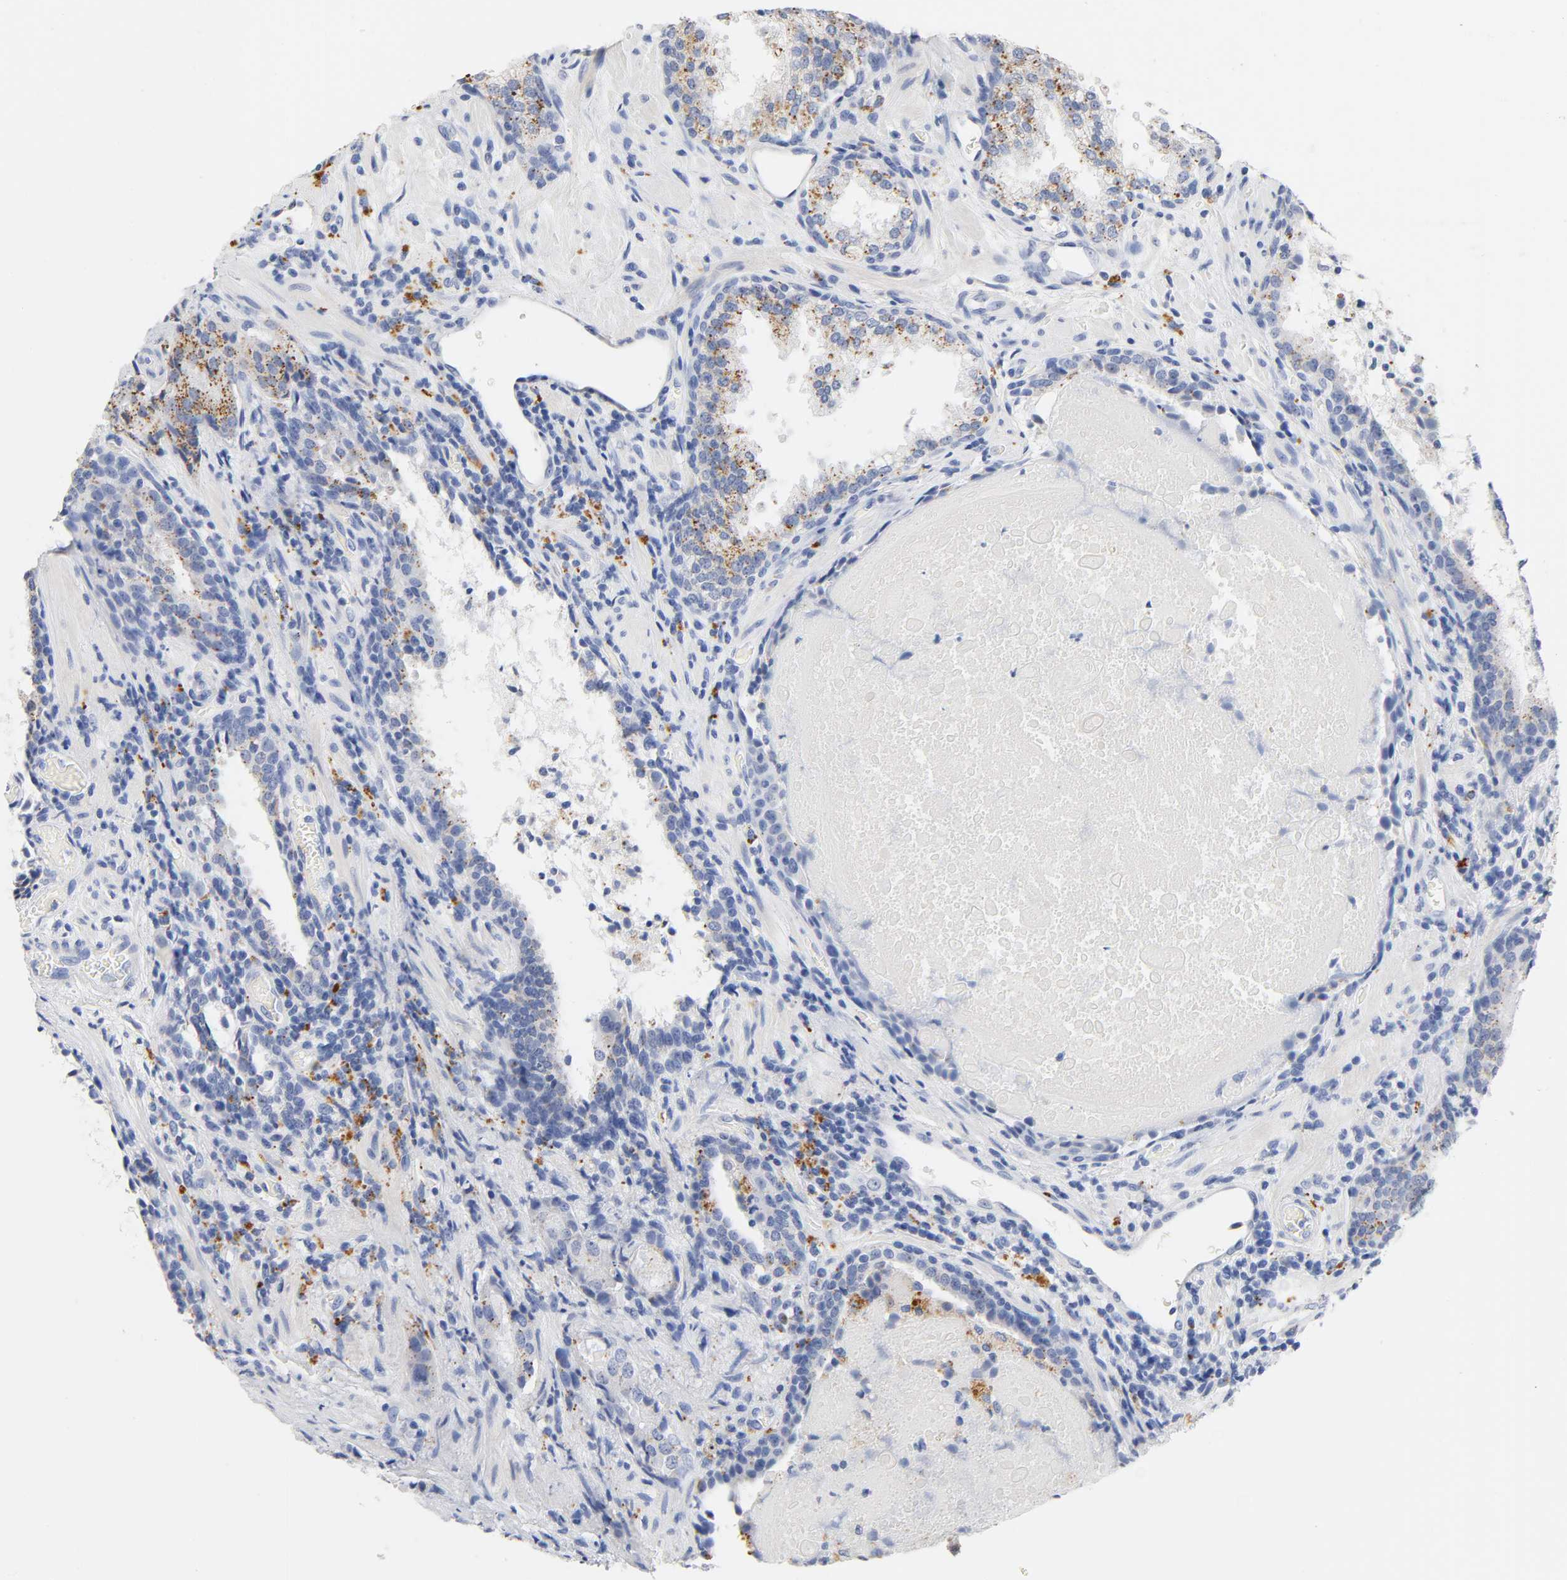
{"staining": {"intensity": "moderate", "quantity": "<25%", "location": "cytoplasmic/membranous"}, "tissue": "prostate cancer", "cell_type": "Tumor cells", "image_type": "cancer", "snomed": [{"axis": "morphology", "description": "Adenocarcinoma, High grade"}, {"axis": "topography", "description": "Prostate"}], "caption": "Immunohistochemical staining of prostate cancer (high-grade adenocarcinoma) shows low levels of moderate cytoplasmic/membranous protein staining in about <25% of tumor cells. The staining was performed using DAB to visualize the protein expression in brown, while the nuclei were stained in blue with hematoxylin (Magnification: 20x).", "gene": "PLP1", "patient": {"sex": "male", "age": 58}}